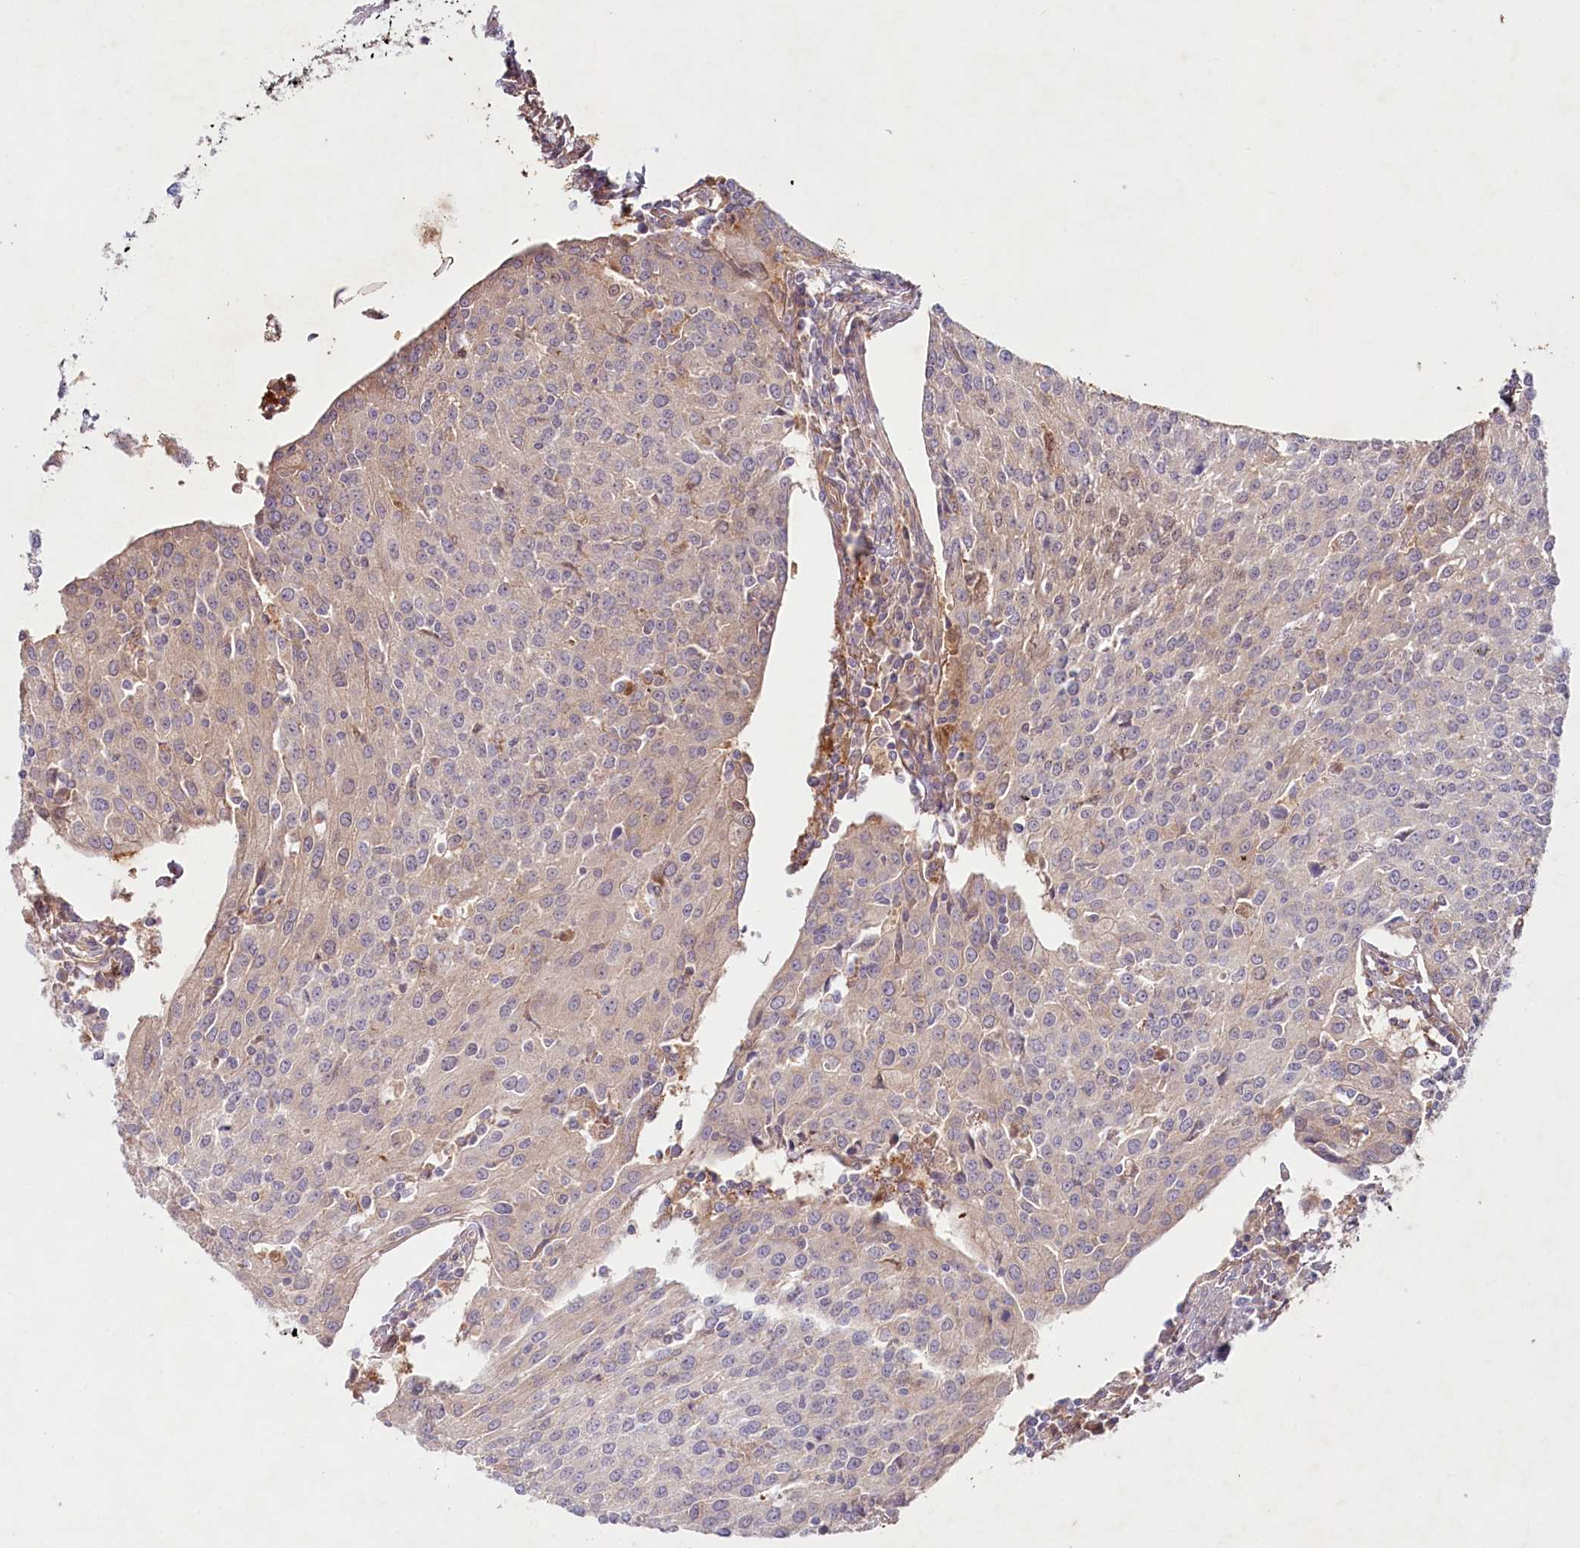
{"staining": {"intensity": "negative", "quantity": "none", "location": "none"}, "tissue": "urothelial cancer", "cell_type": "Tumor cells", "image_type": "cancer", "snomed": [{"axis": "morphology", "description": "Urothelial carcinoma, High grade"}, {"axis": "topography", "description": "Urinary bladder"}], "caption": "Immunohistochemistry (IHC) of urothelial carcinoma (high-grade) displays no staining in tumor cells.", "gene": "TNIP1", "patient": {"sex": "female", "age": 85}}